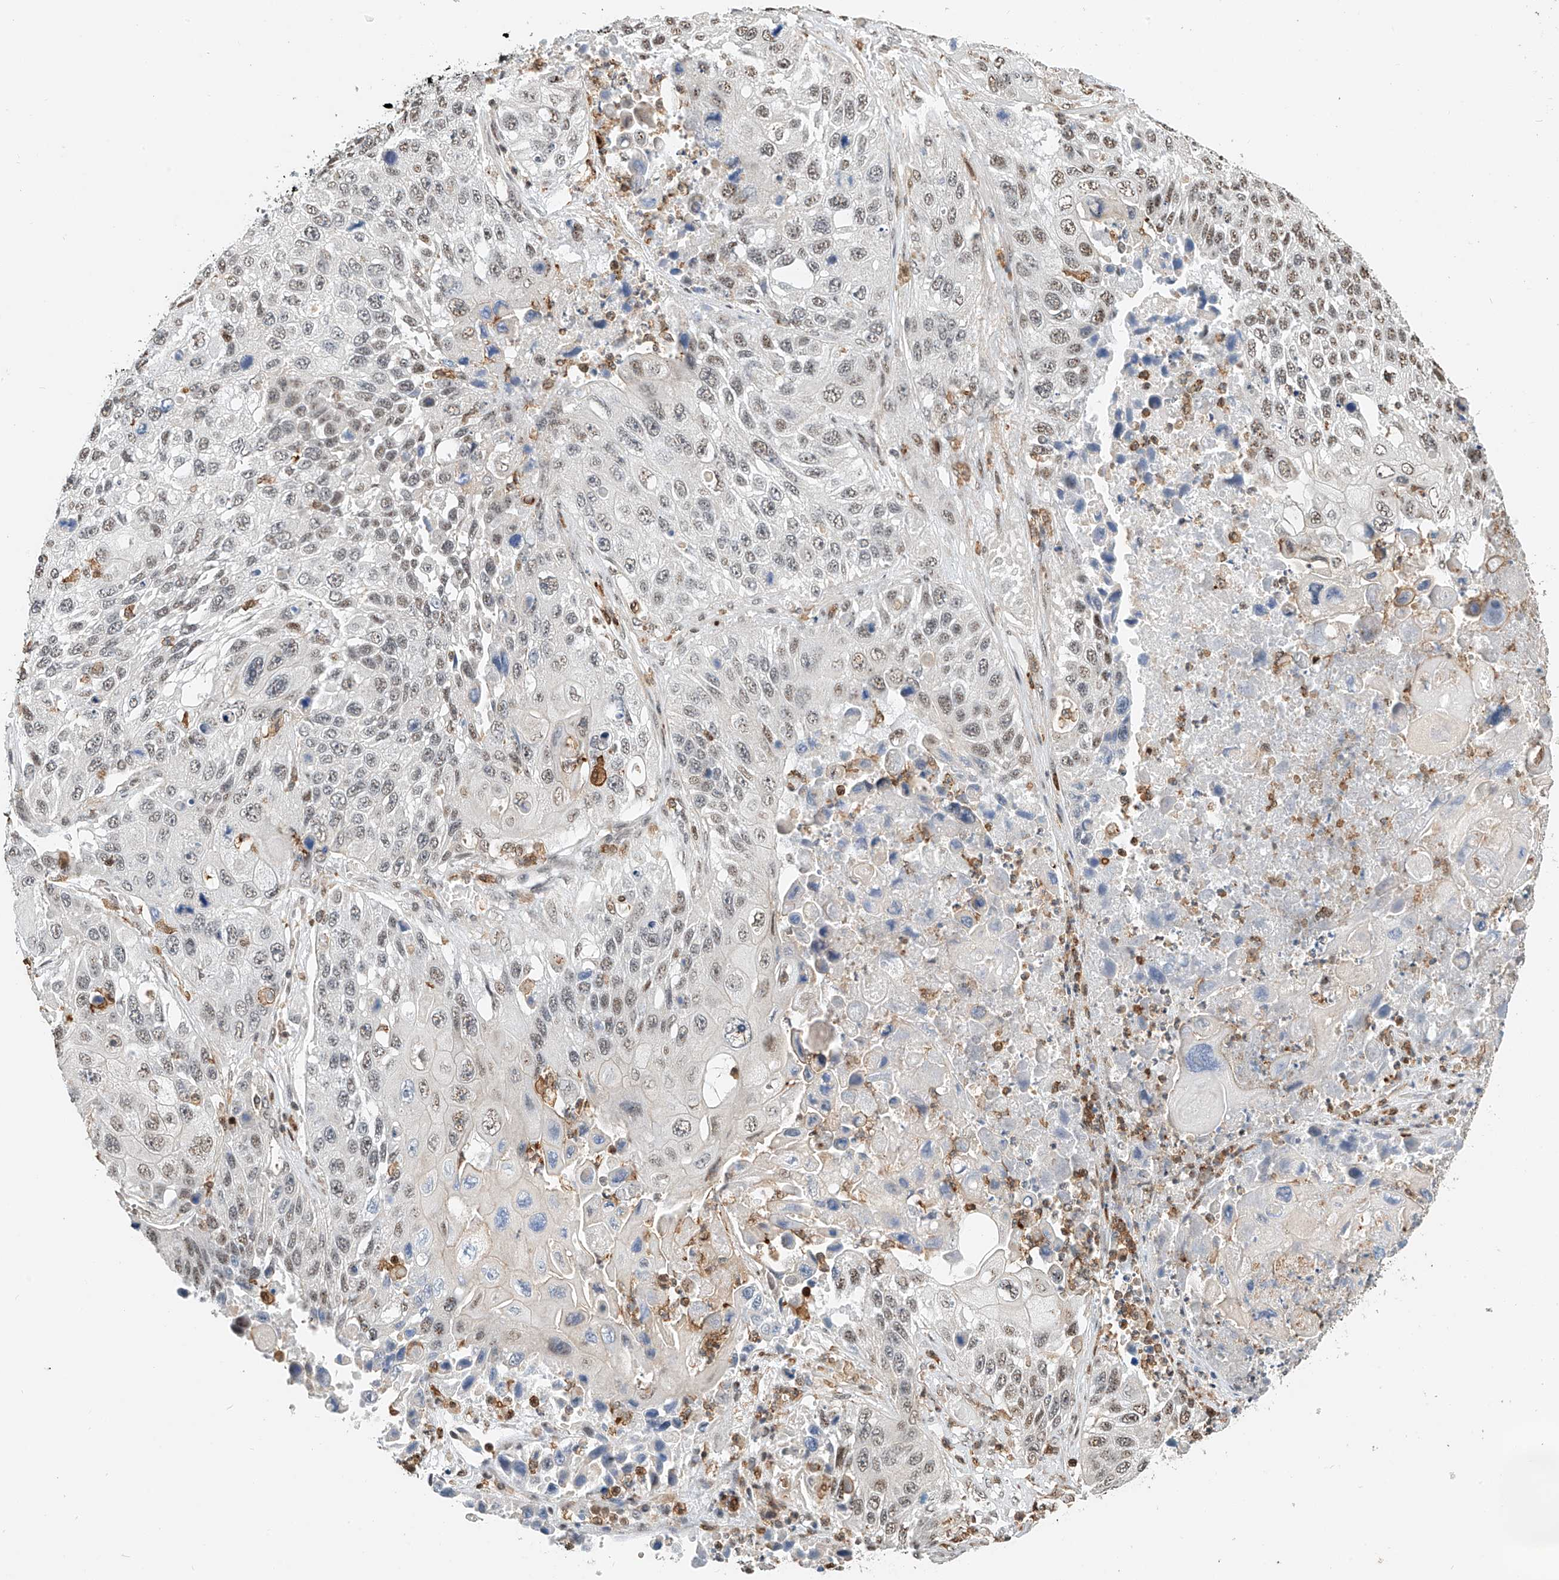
{"staining": {"intensity": "weak", "quantity": "25%-75%", "location": "nuclear"}, "tissue": "lung cancer", "cell_type": "Tumor cells", "image_type": "cancer", "snomed": [{"axis": "morphology", "description": "Squamous cell carcinoma, NOS"}, {"axis": "topography", "description": "Lung"}], "caption": "Human lung cancer (squamous cell carcinoma) stained with a brown dye shows weak nuclear positive expression in approximately 25%-75% of tumor cells.", "gene": "MICAL1", "patient": {"sex": "male", "age": 61}}